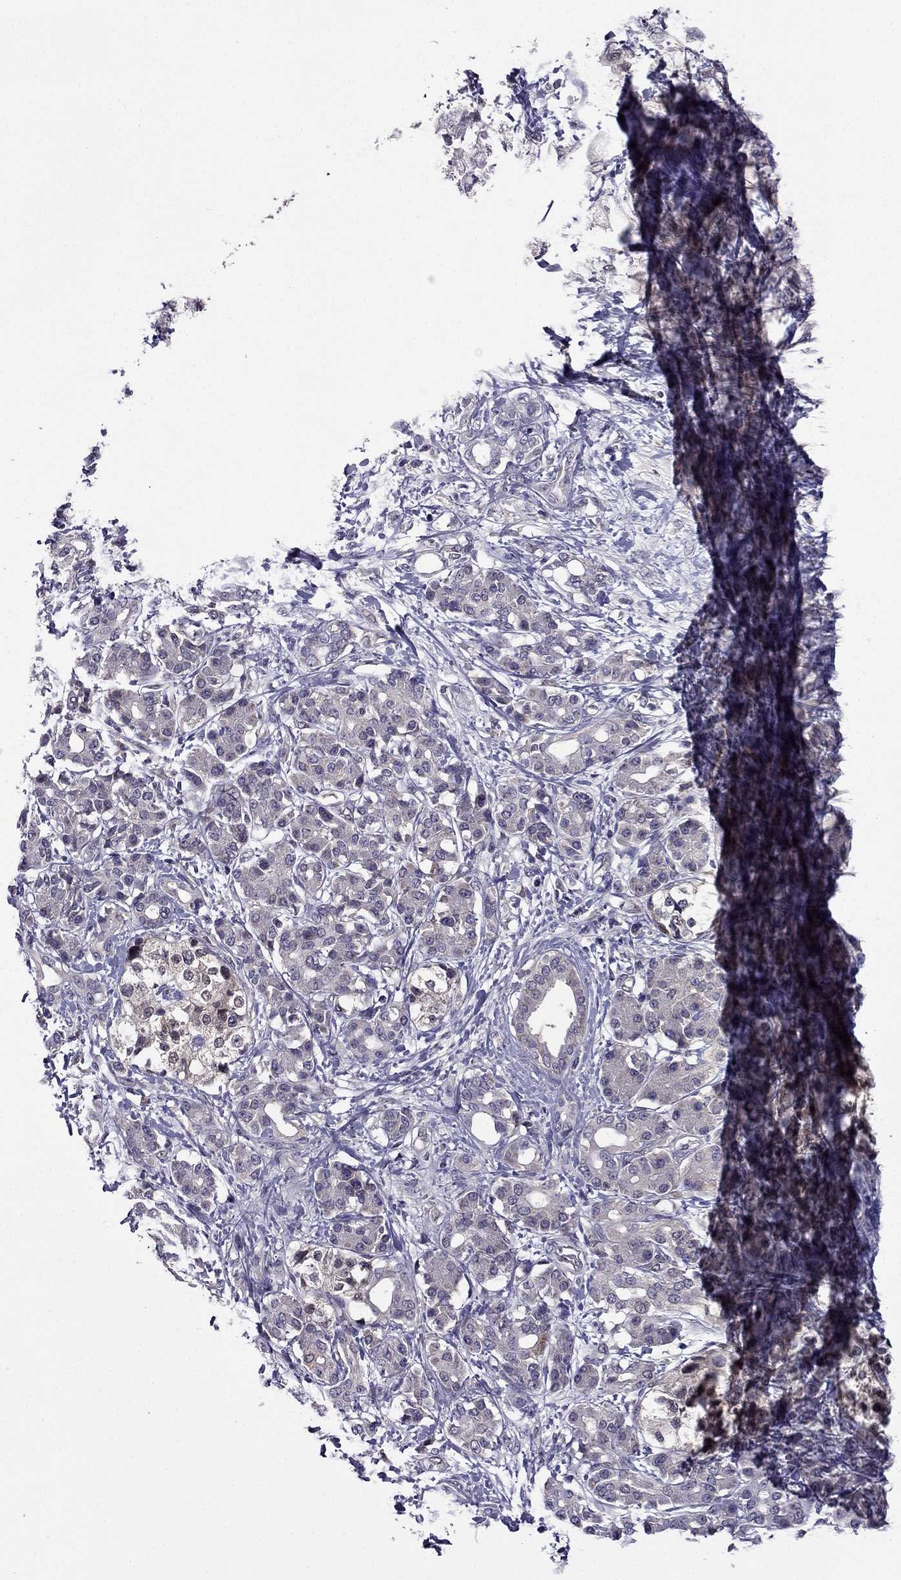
{"staining": {"intensity": "negative", "quantity": "none", "location": "none"}, "tissue": "pancreatic cancer", "cell_type": "Tumor cells", "image_type": "cancer", "snomed": [{"axis": "morphology", "description": "Adenocarcinoma, NOS"}, {"axis": "topography", "description": "Pancreas"}], "caption": "Immunohistochemistry (IHC) image of neoplastic tissue: adenocarcinoma (pancreatic) stained with DAB (3,3'-diaminobenzidine) reveals no significant protein staining in tumor cells. The staining was performed using DAB to visualize the protein expression in brown, while the nuclei were stained in blue with hematoxylin (Magnification: 20x).", "gene": "CDK5", "patient": {"sex": "female", "age": 56}}